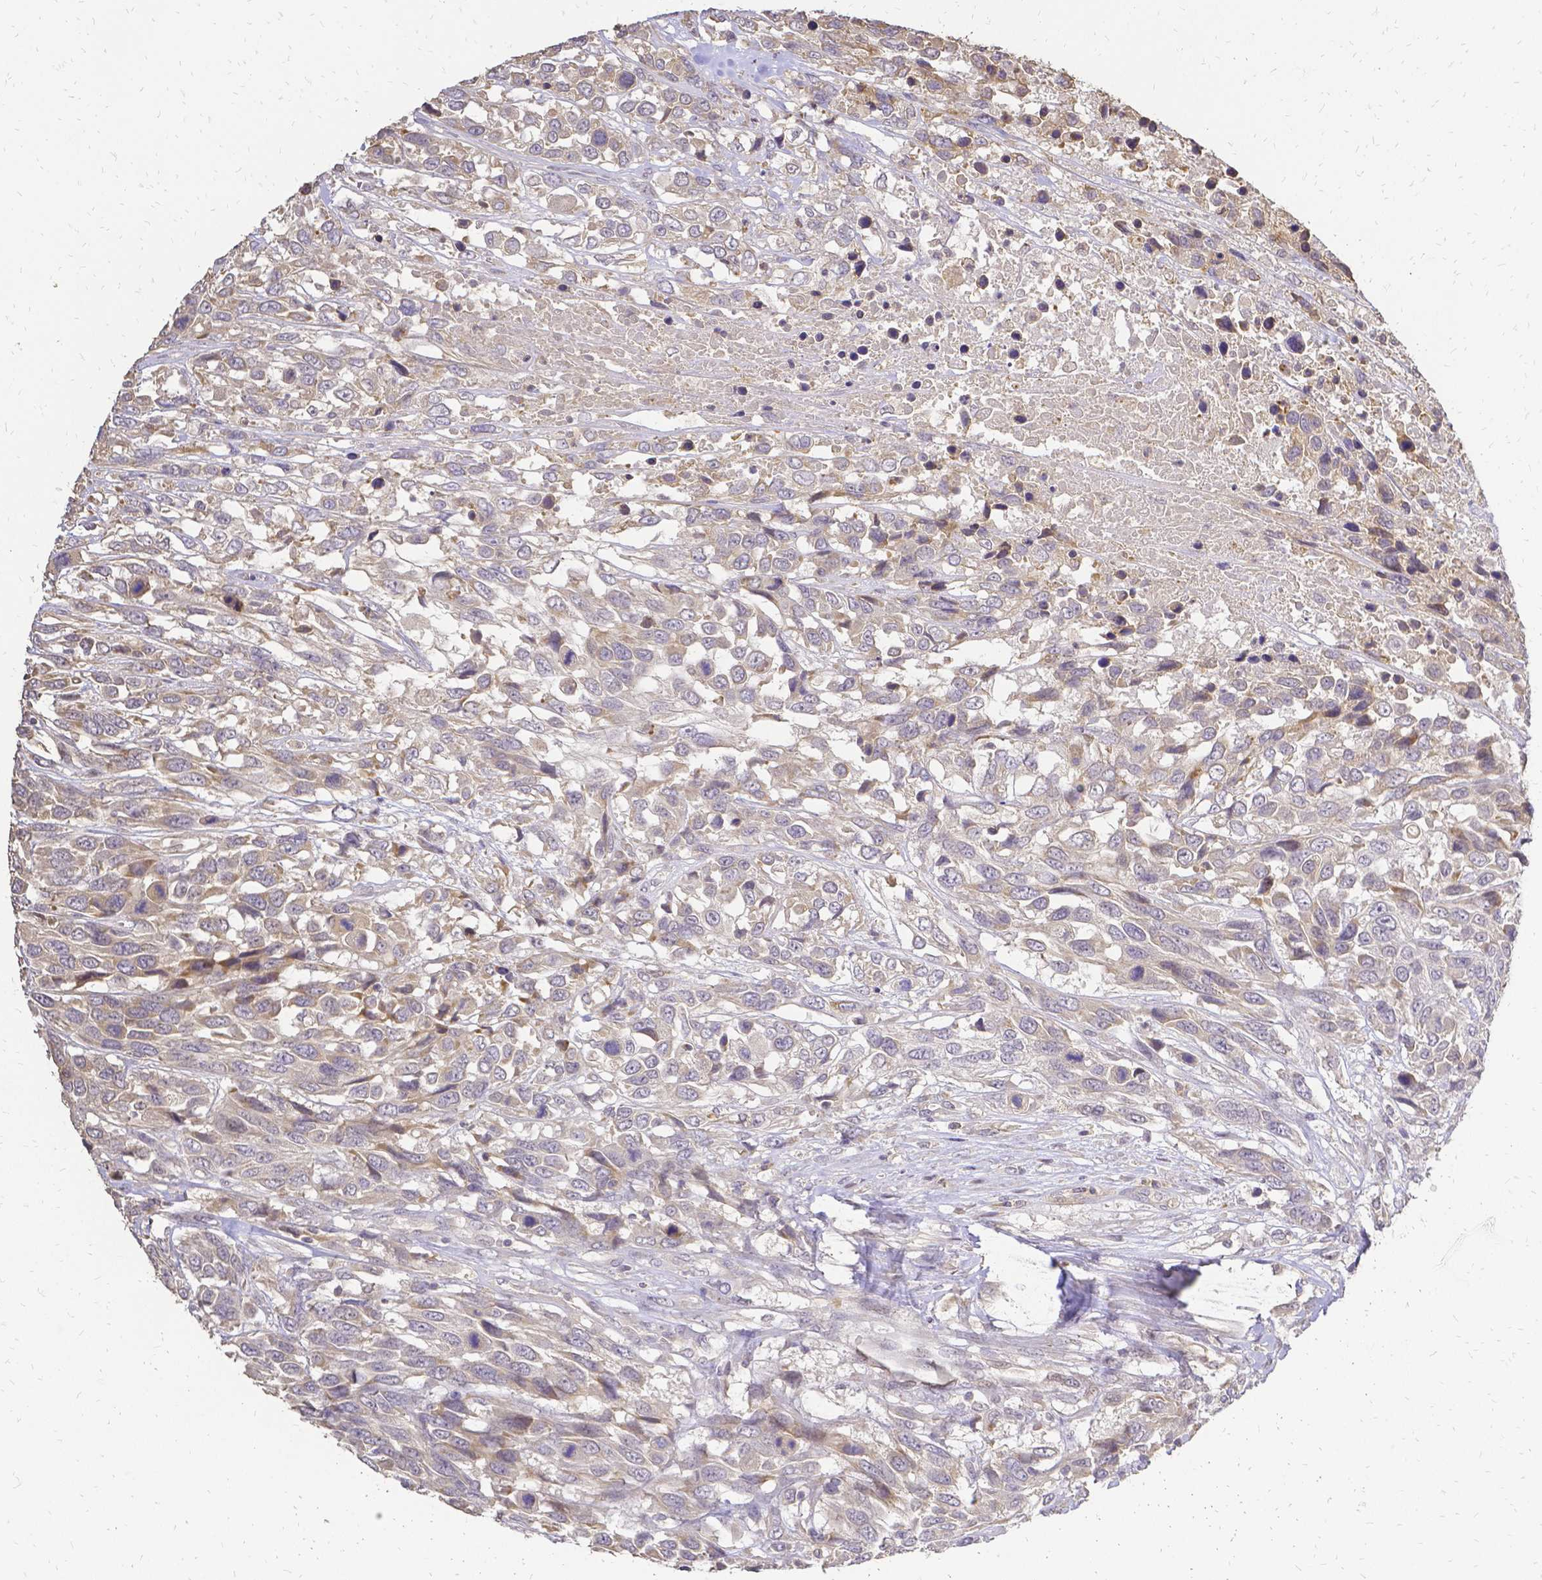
{"staining": {"intensity": "negative", "quantity": "none", "location": "none"}, "tissue": "urothelial cancer", "cell_type": "Tumor cells", "image_type": "cancer", "snomed": [{"axis": "morphology", "description": "Urothelial carcinoma, High grade"}, {"axis": "topography", "description": "Urinary bladder"}], "caption": "Tumor cells show no significant protein staining in urothelial cancer. (Stains: DAB (3,3'-diaminobenzidine) immunohistochemistry (IHC) with hematoxylin counter stain, Microscopy: brightfield microscopy at high magnification).", "gene": "CIB1", "patient": {"sex": "female", "age": 70}}